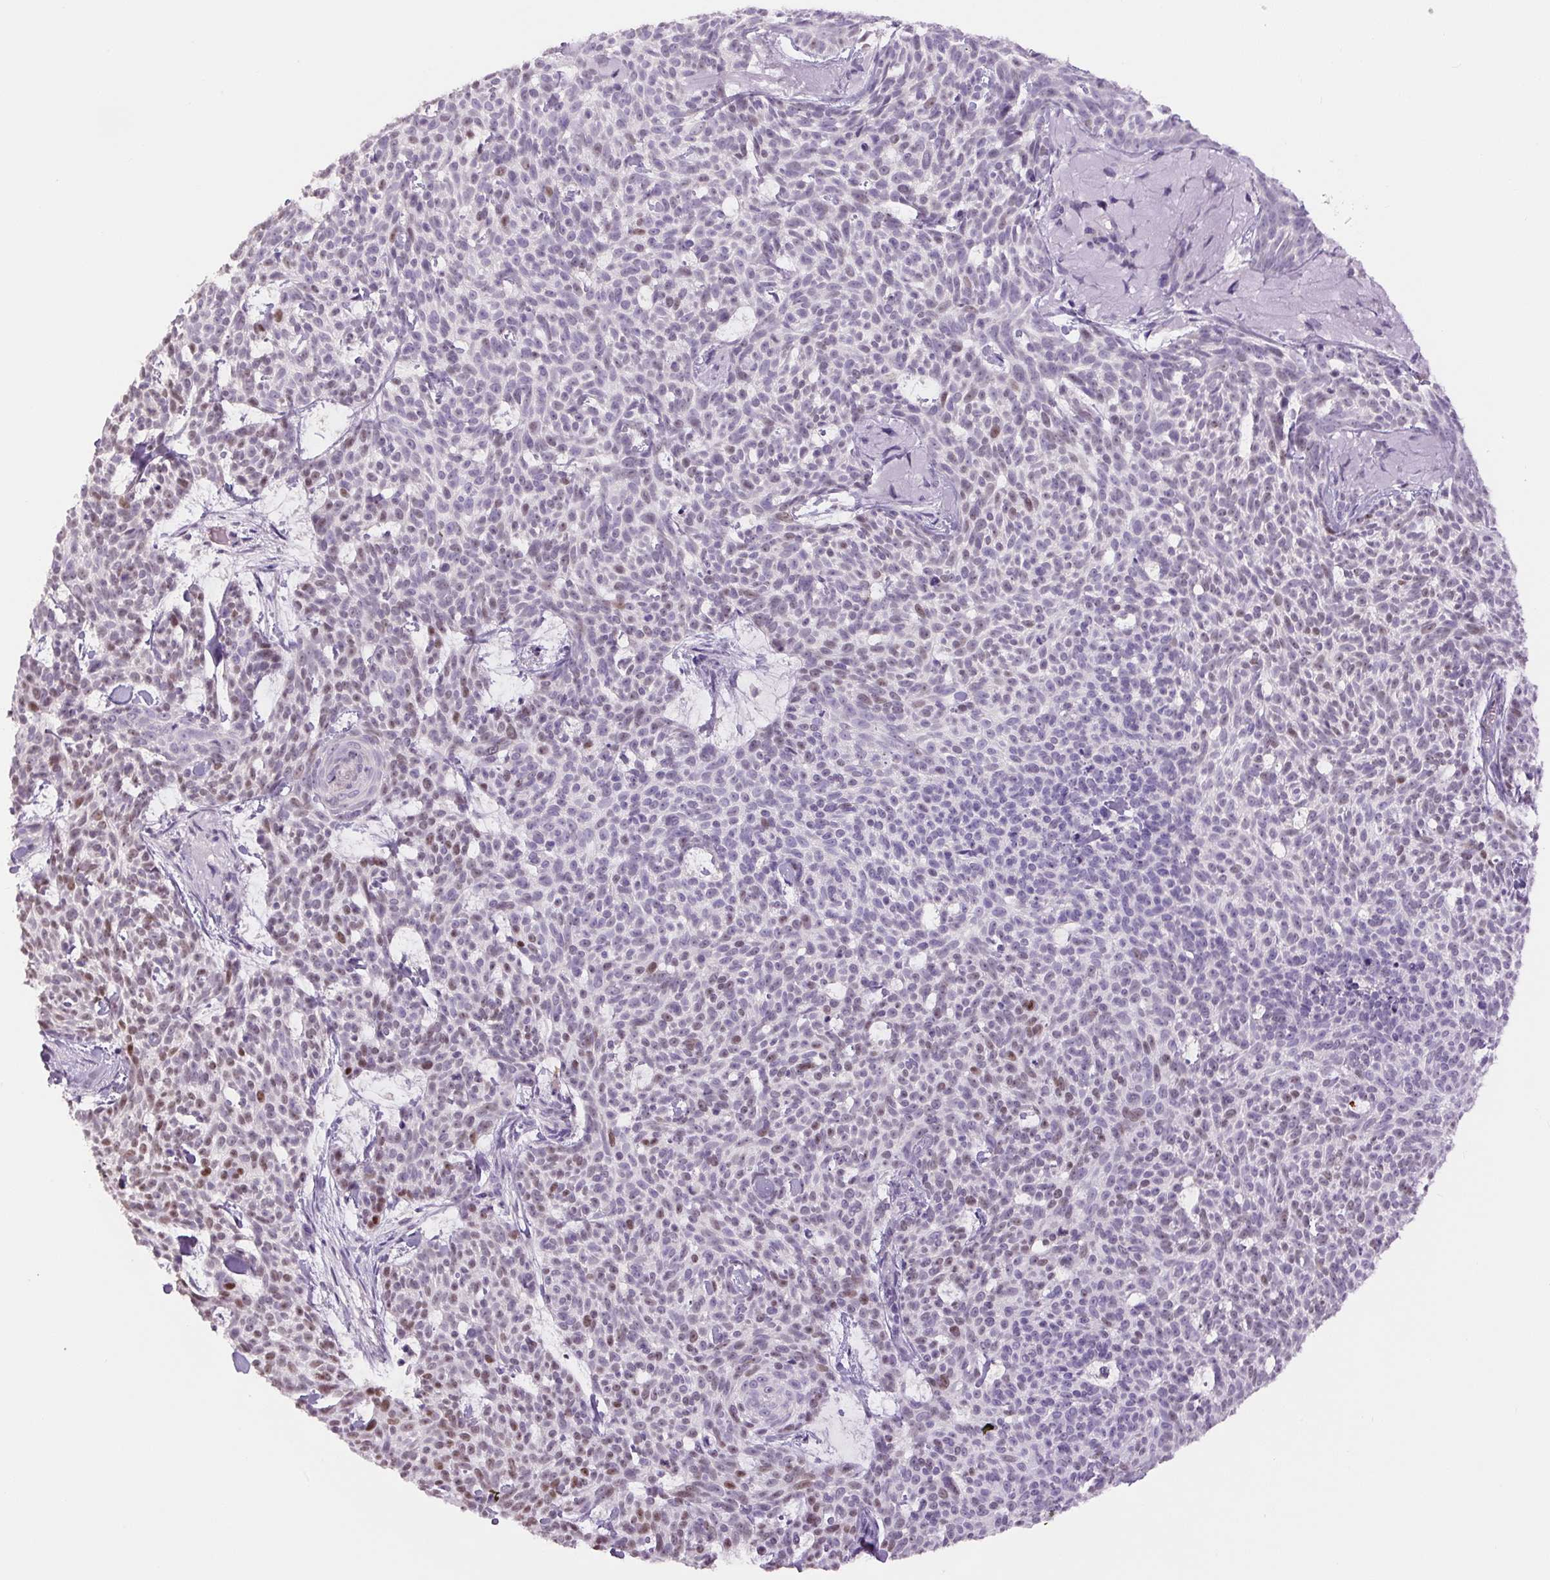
{"staining": {"intensity": "moderate", "quantity": "<25%", "location": "nuclear"}, "tissue": "skin cancer", "cell_type": "Tumor cells", "image_type": "cancer", "snomed": [{"axis": "morphology", "description": "Basal cell carcinoma"}, {"axis": "topography", "description": "Skin"}], "caption": "Brown immunohistochemical staining in skin cancer exhibits moderate nuclear staining in approximately <25% of tumor cells.", "gene": "SIX1", "patient": {"sex": "female", "age": 93}}